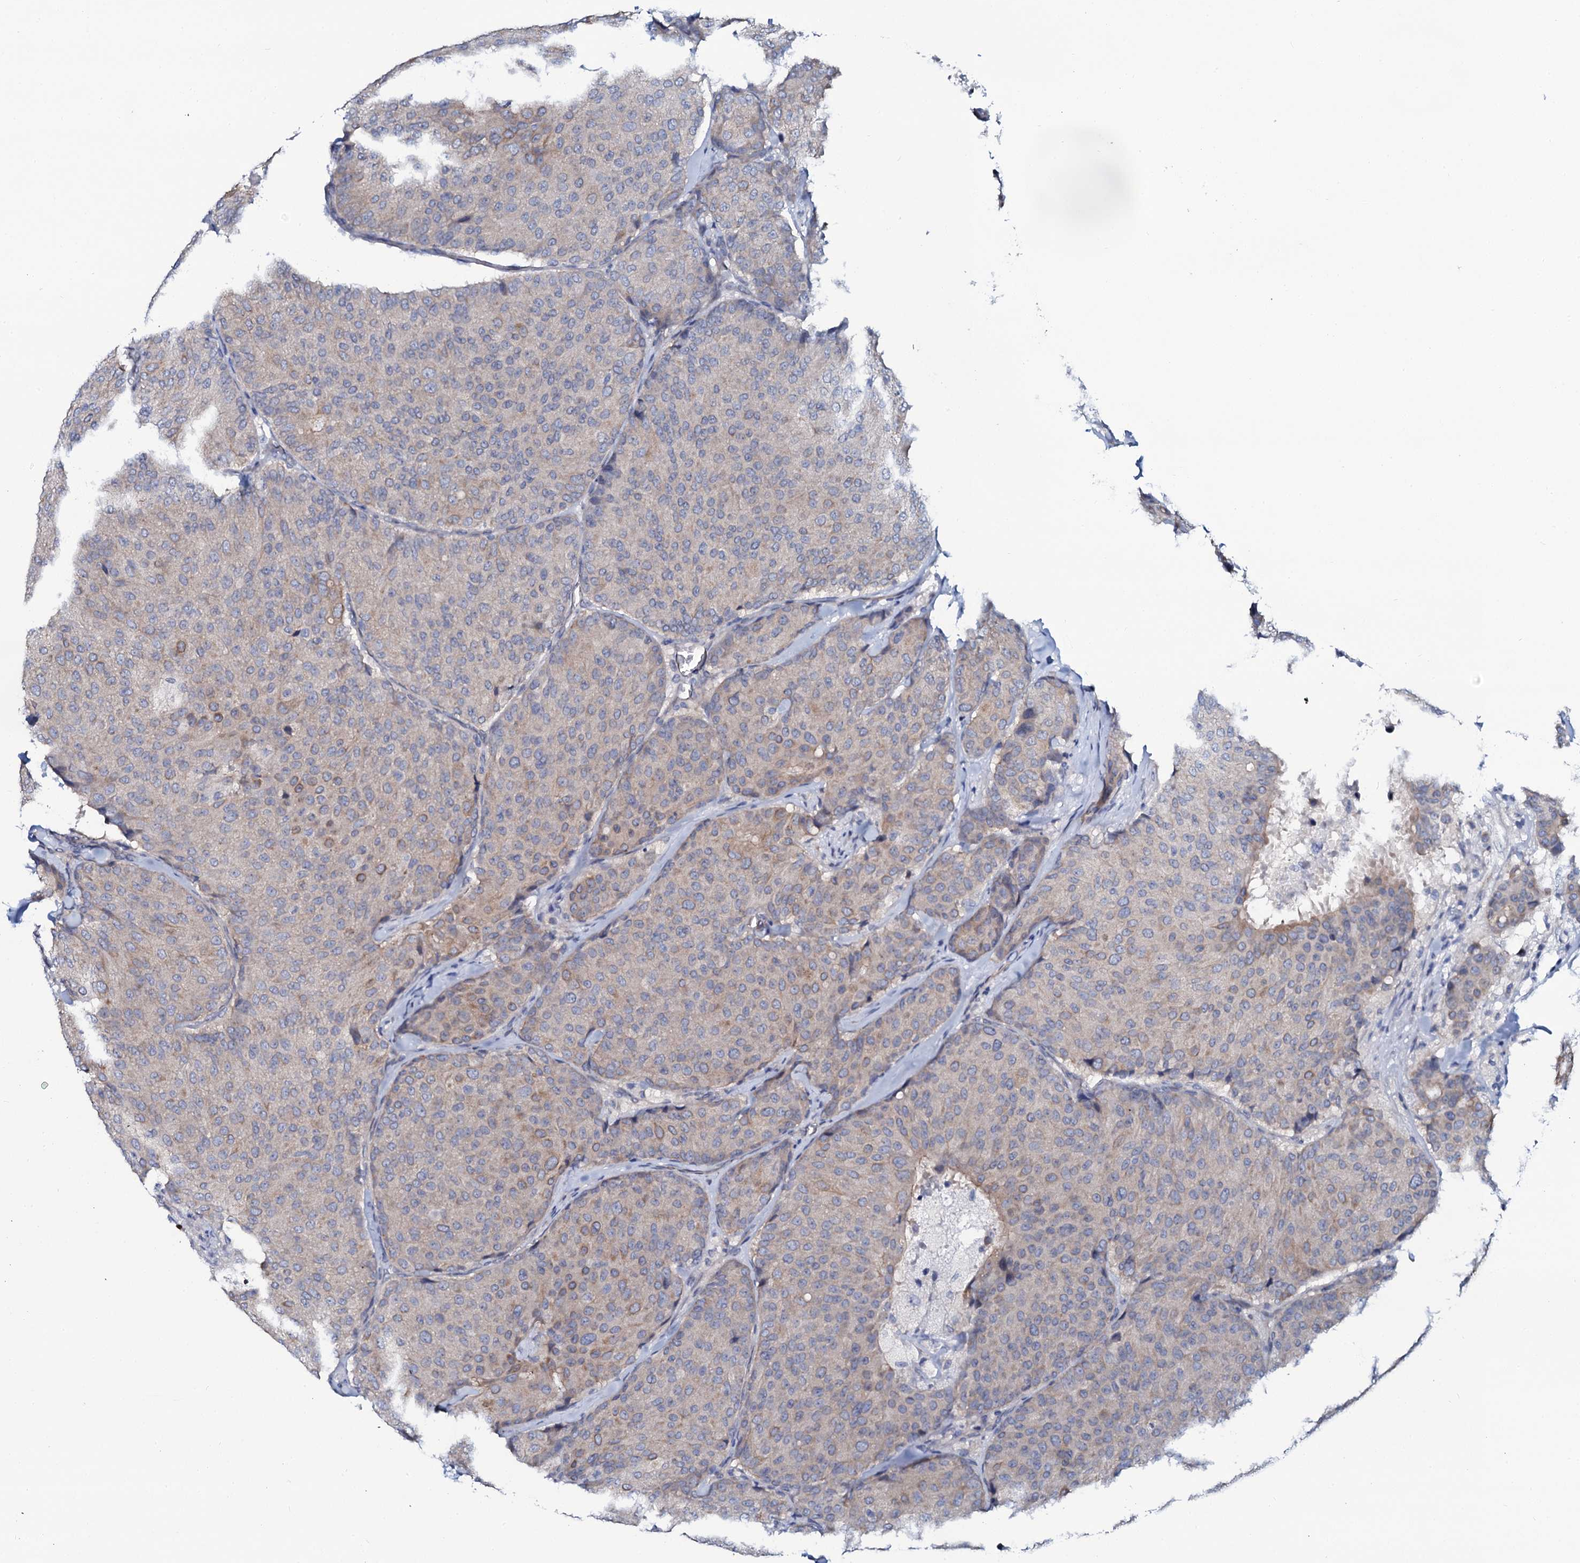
{"staining": {"intensity": "moderate", "quantity": "<25%", "location": "cytoplasmic/membranous"}, "tissue": "breast cancer", "cell_type": "Tumor cells", "image_type": "cancer", "snomed": [{"axis": "morphology", "description": "Duct carcinoma"}, {"axis": "topography", "description": "Breast"}], "caption": "Breast cancer stained for a protein (brown) displays moderate cytoplasmic/membranous positive staining in approximately <25% of tumor cells.", "gene": "C10orf88", "patient": {"sex": "female", "age": 75}}